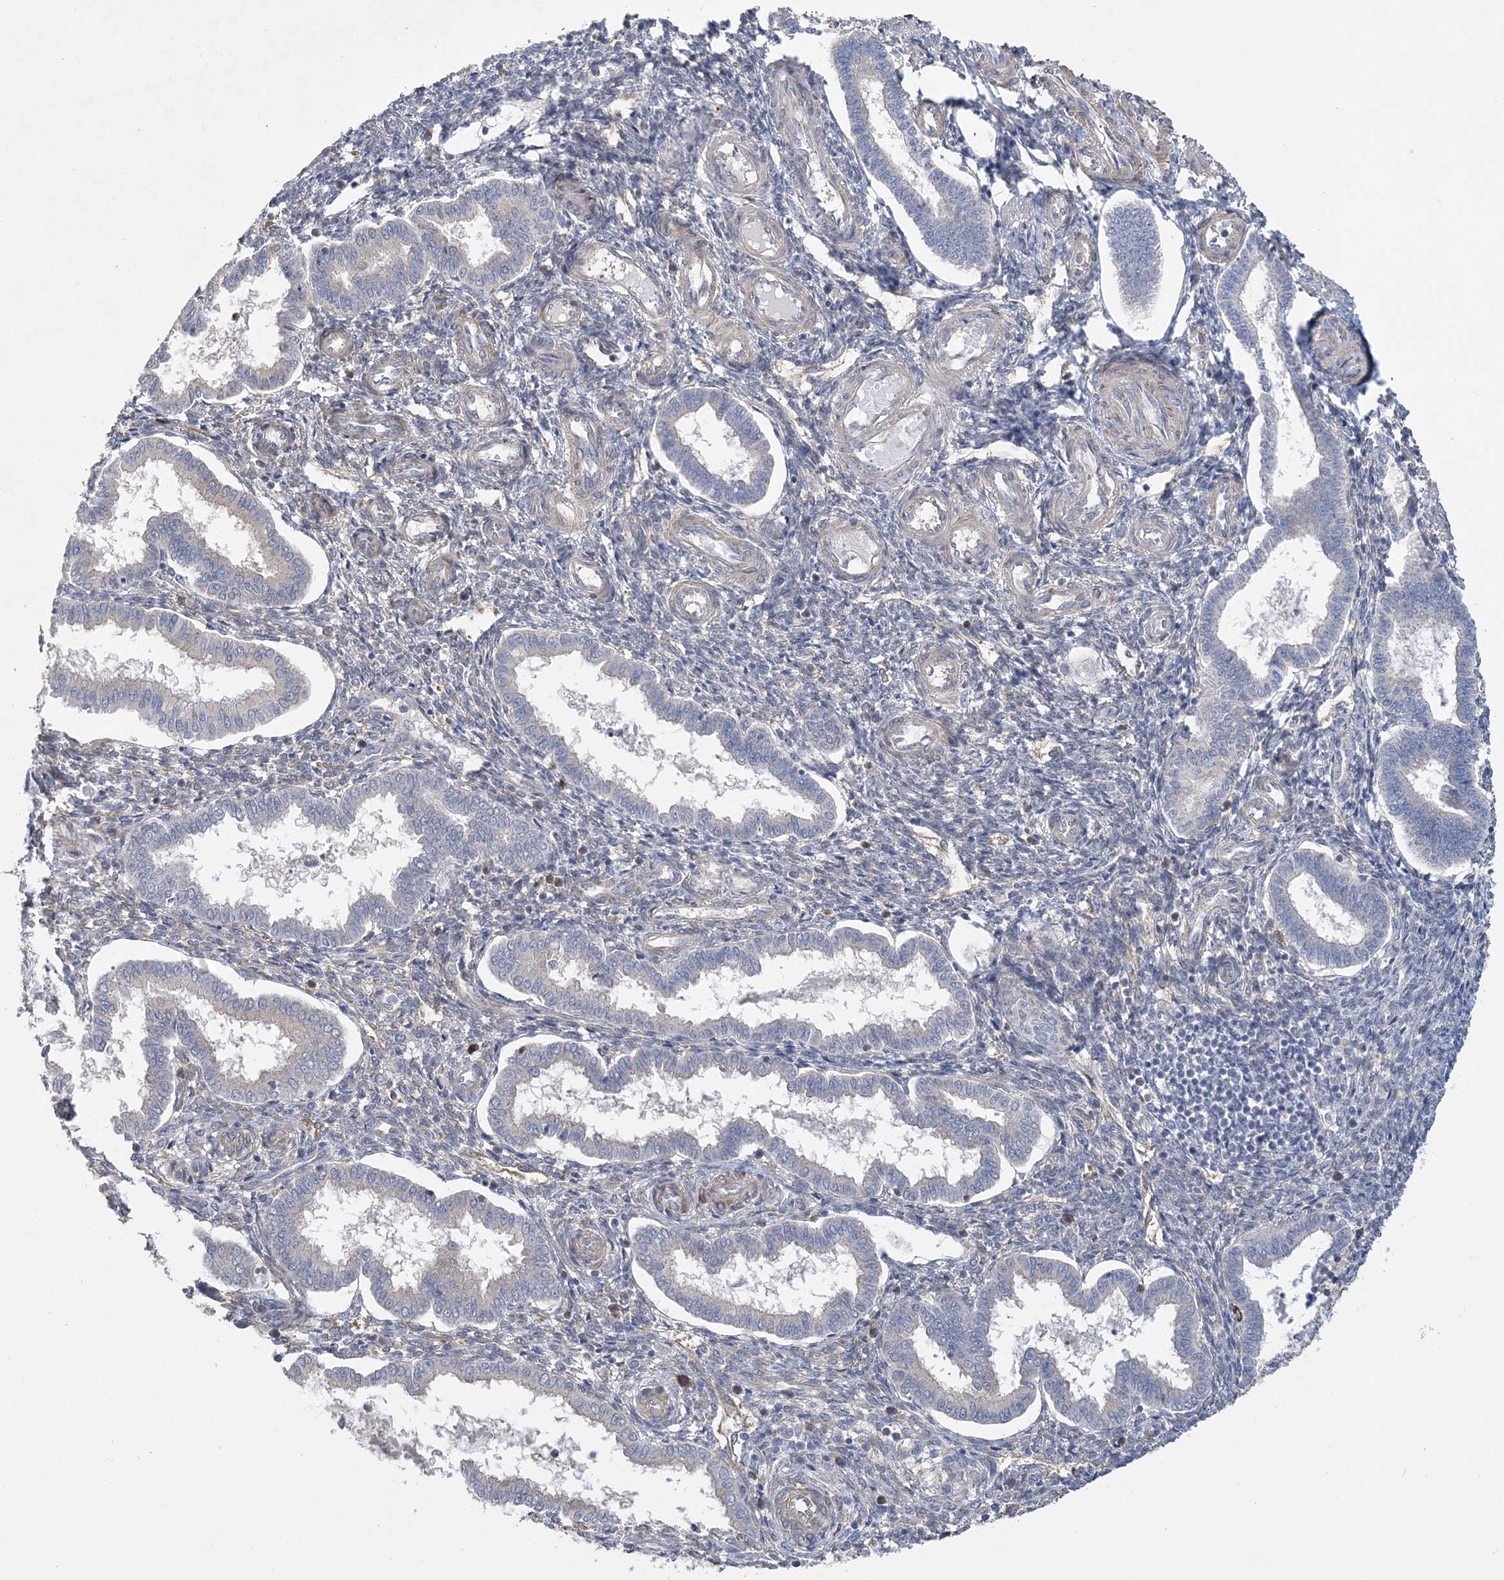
{"staining": {"intensity": "weak", "quantity": "<25%", "location": "cytoplasmic/membranous"}, "tissue": "endometrium", "cell_type": "Cells in endometrial stroma", "image_type": "normal", "snomed": [{"axis": "morphology", "description": "Normal tissue, NOS"}, {"axis": "topography", "description": "Endometrium"}], "caption": "An immunohistochemistry micrograph of normal endometrium is shown. There is no staining in cells in endometrial stroma of endometrium.", "gene": "MAP4K5", "patient": {"sex": "female", "age": 24}}